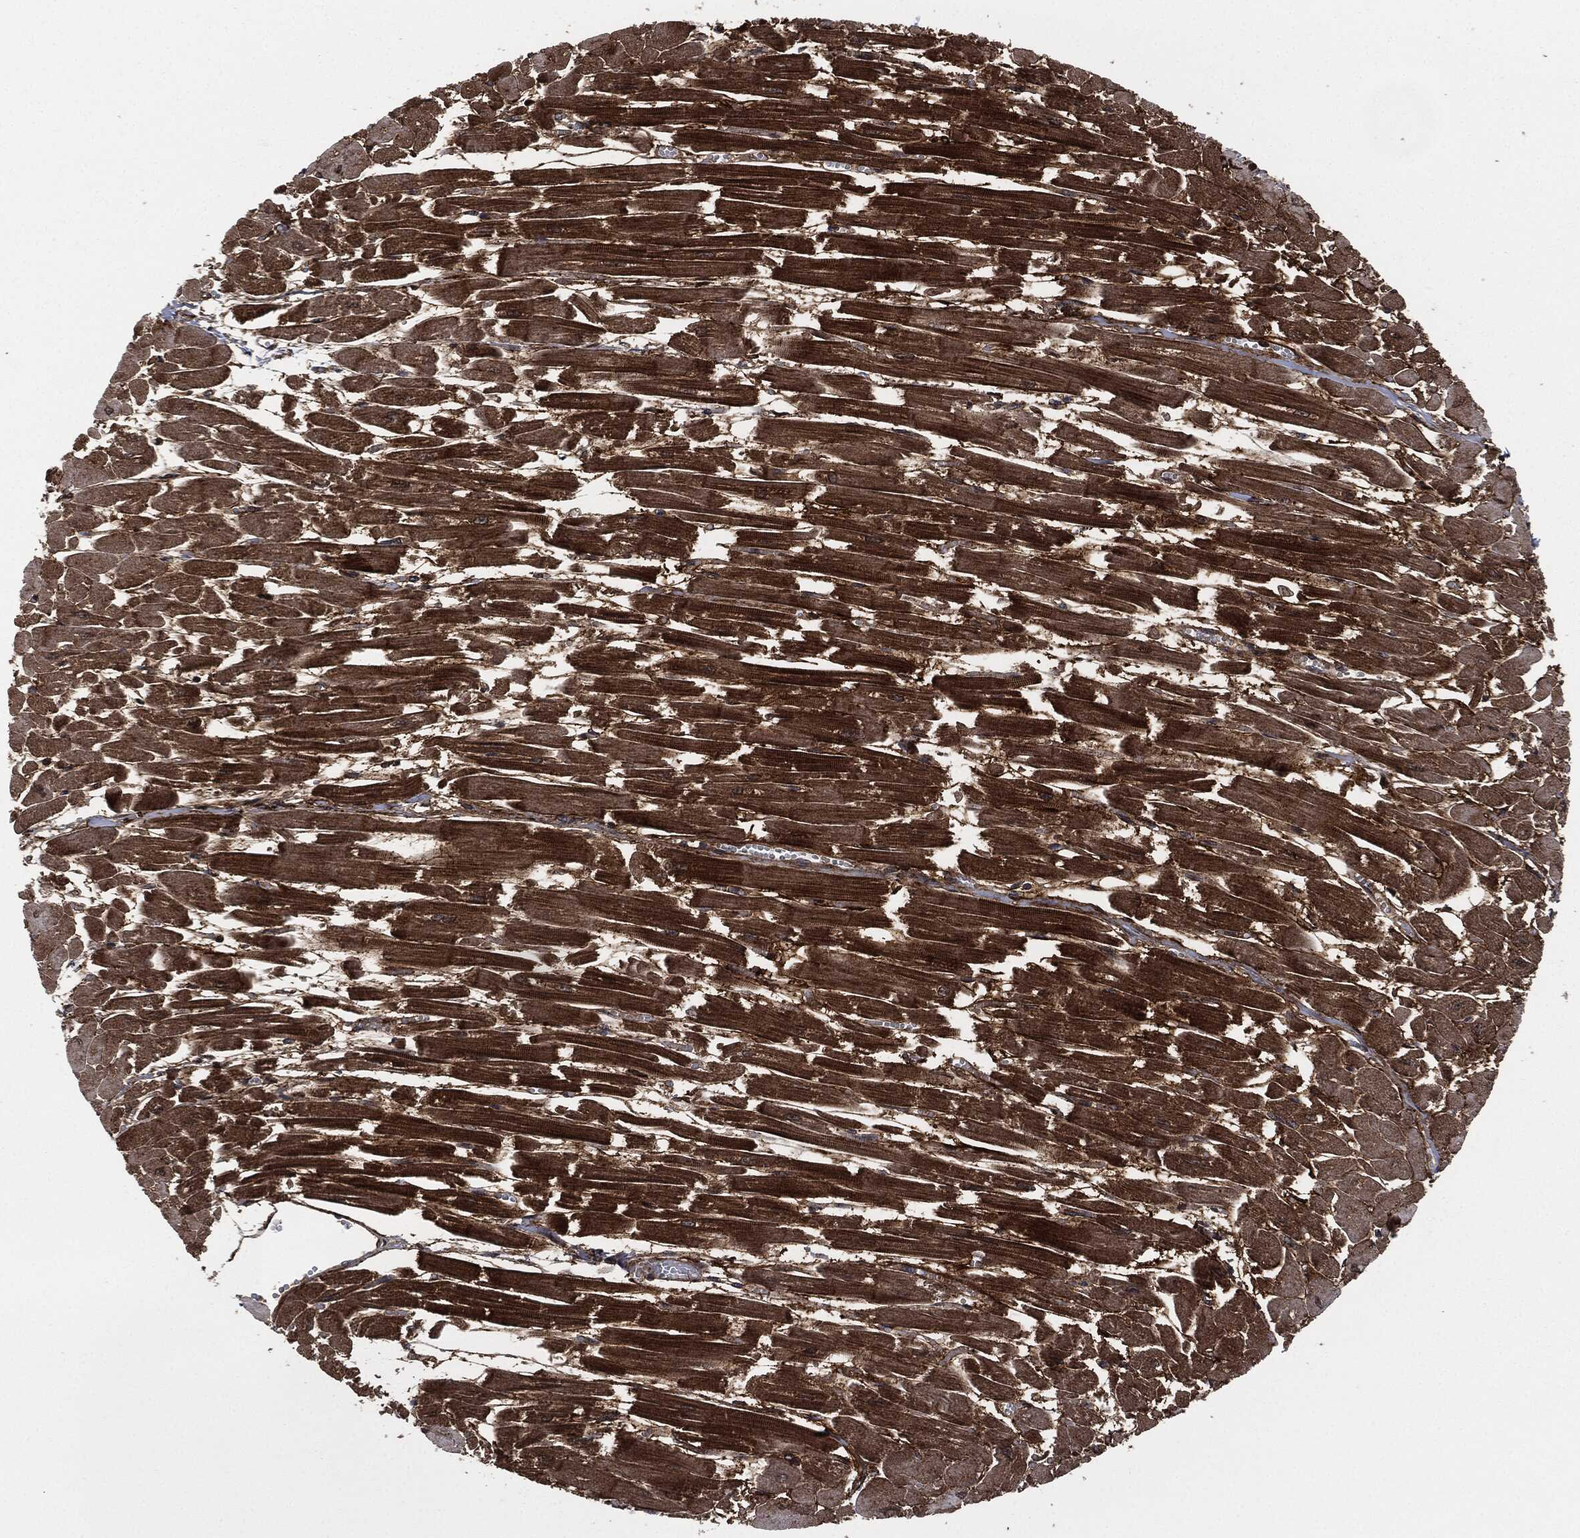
{"staining": {"intensity": "strong", "quantity": ">75%", "location": "cytoplasmic/membranous"}, "tissue": "heart muscle", "cell_type": "Cardiomyocytes", "image_type": "normal", "snomed": [{"axis": "morphology", "description": "Normal tissue, NOS"}, {"axis": "topography", "description": "Heart"}], "caption": "Strong cytoplasmic/membranous positivity is present in about >75% of cardiomyocytes in unremarkable heart muscle.", "gene": "HRAS", "patient": {"sex": "female", "age": 52}}